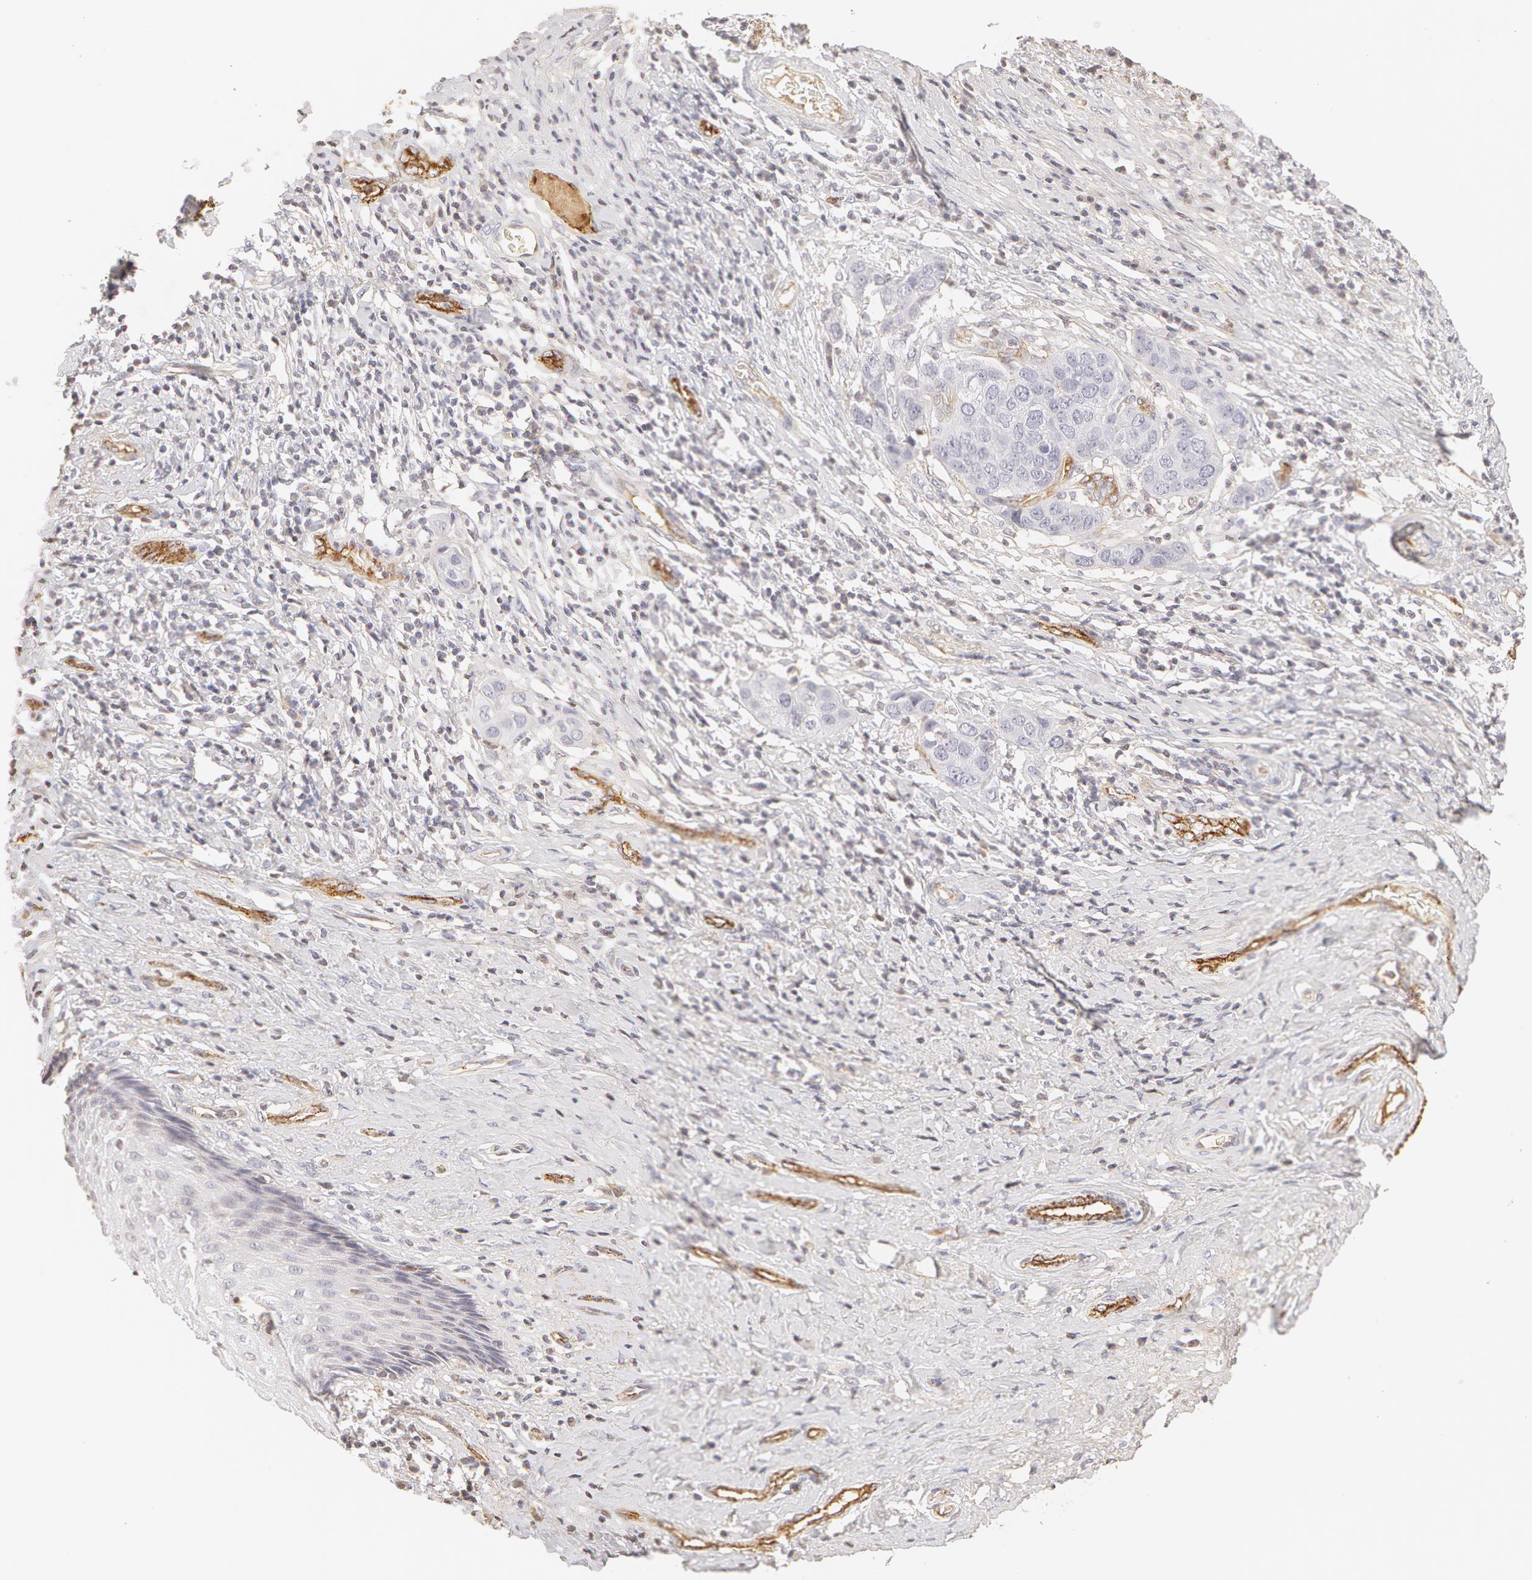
{"staining": {"intensity": "negative", "quantity": "none", "location": "none"}, "tissue": "cervical cancer", "cell_type": "Tumor cells", "image_type": "cancer", "snomed": [{"axis": "morphology", "description": "Squamous cell carcinoma, NOS"}, {"axis": "topography", "description": "Cervix"}], "caption": "DAB immunohistochemical staining of squamous cell carcinoma (cervical) displays no significant staining in tumor cells. The staining is performed using DAB brown chromogen with nuclei counter-stained in using hematoxylin.", "gene": "VWF", "patient": {"sex": "female", "age": 54}}